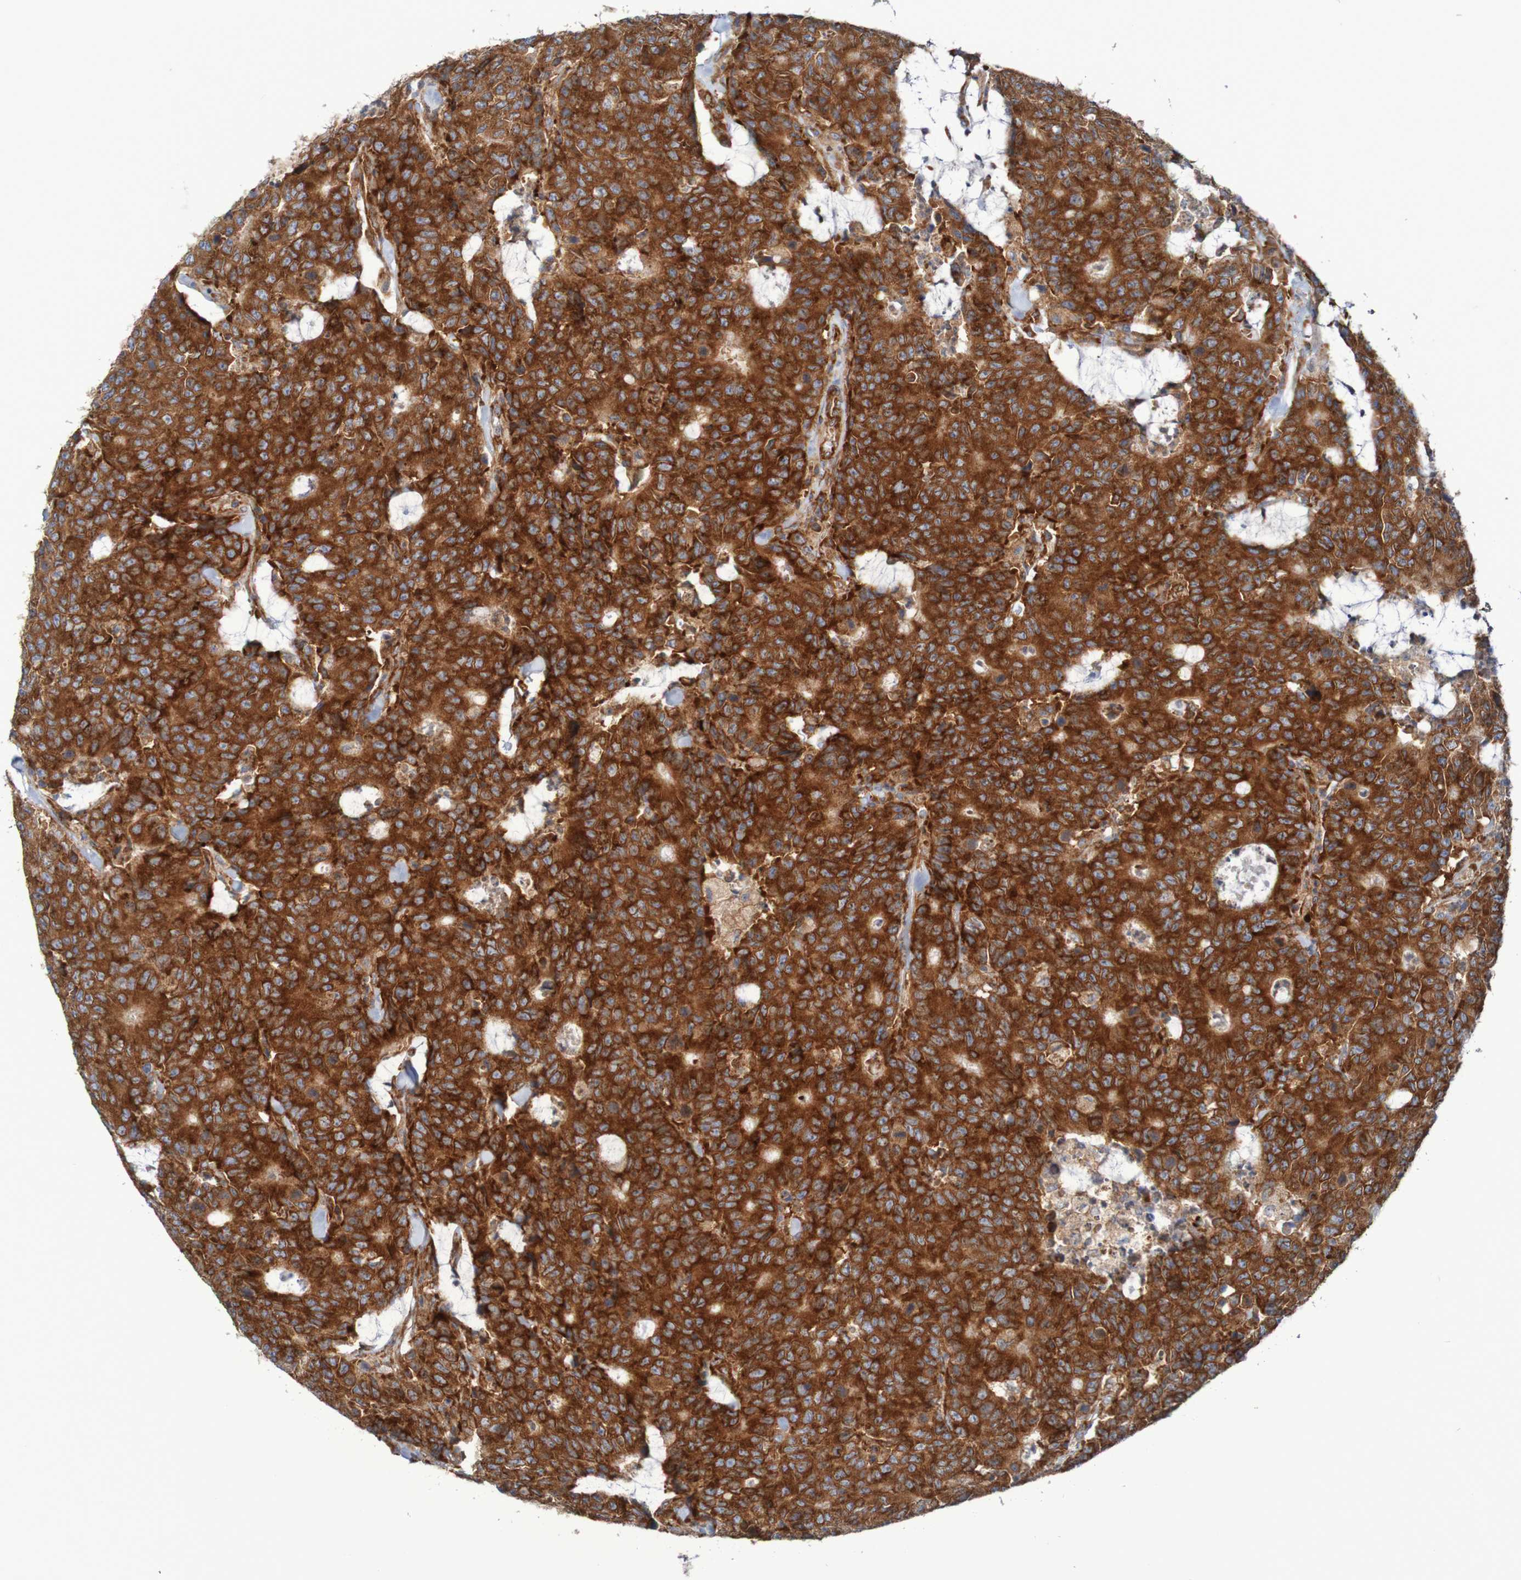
{"staining": {"intensity": "strong", "quantity": ">75%", "location": "cytoplasmic/membranous"}, "tissue": "colorectal cancer", "cell_type": "Tumor cells", "image_type": "cancer", "snomed": [{"axis": "morphology", "description": "Adenocarcinoma, NOS"}, {"axis": "topography", "description": "Colon"}], "caption": "Immunohistochemical staining of colorectal adenocarcinoma shows high levels of strong cytoplasmic/membranous protein staining in approximately >75% of tumor cells.", "gene": "FXR2", "patient": {"sex": "female", "age": 86}}